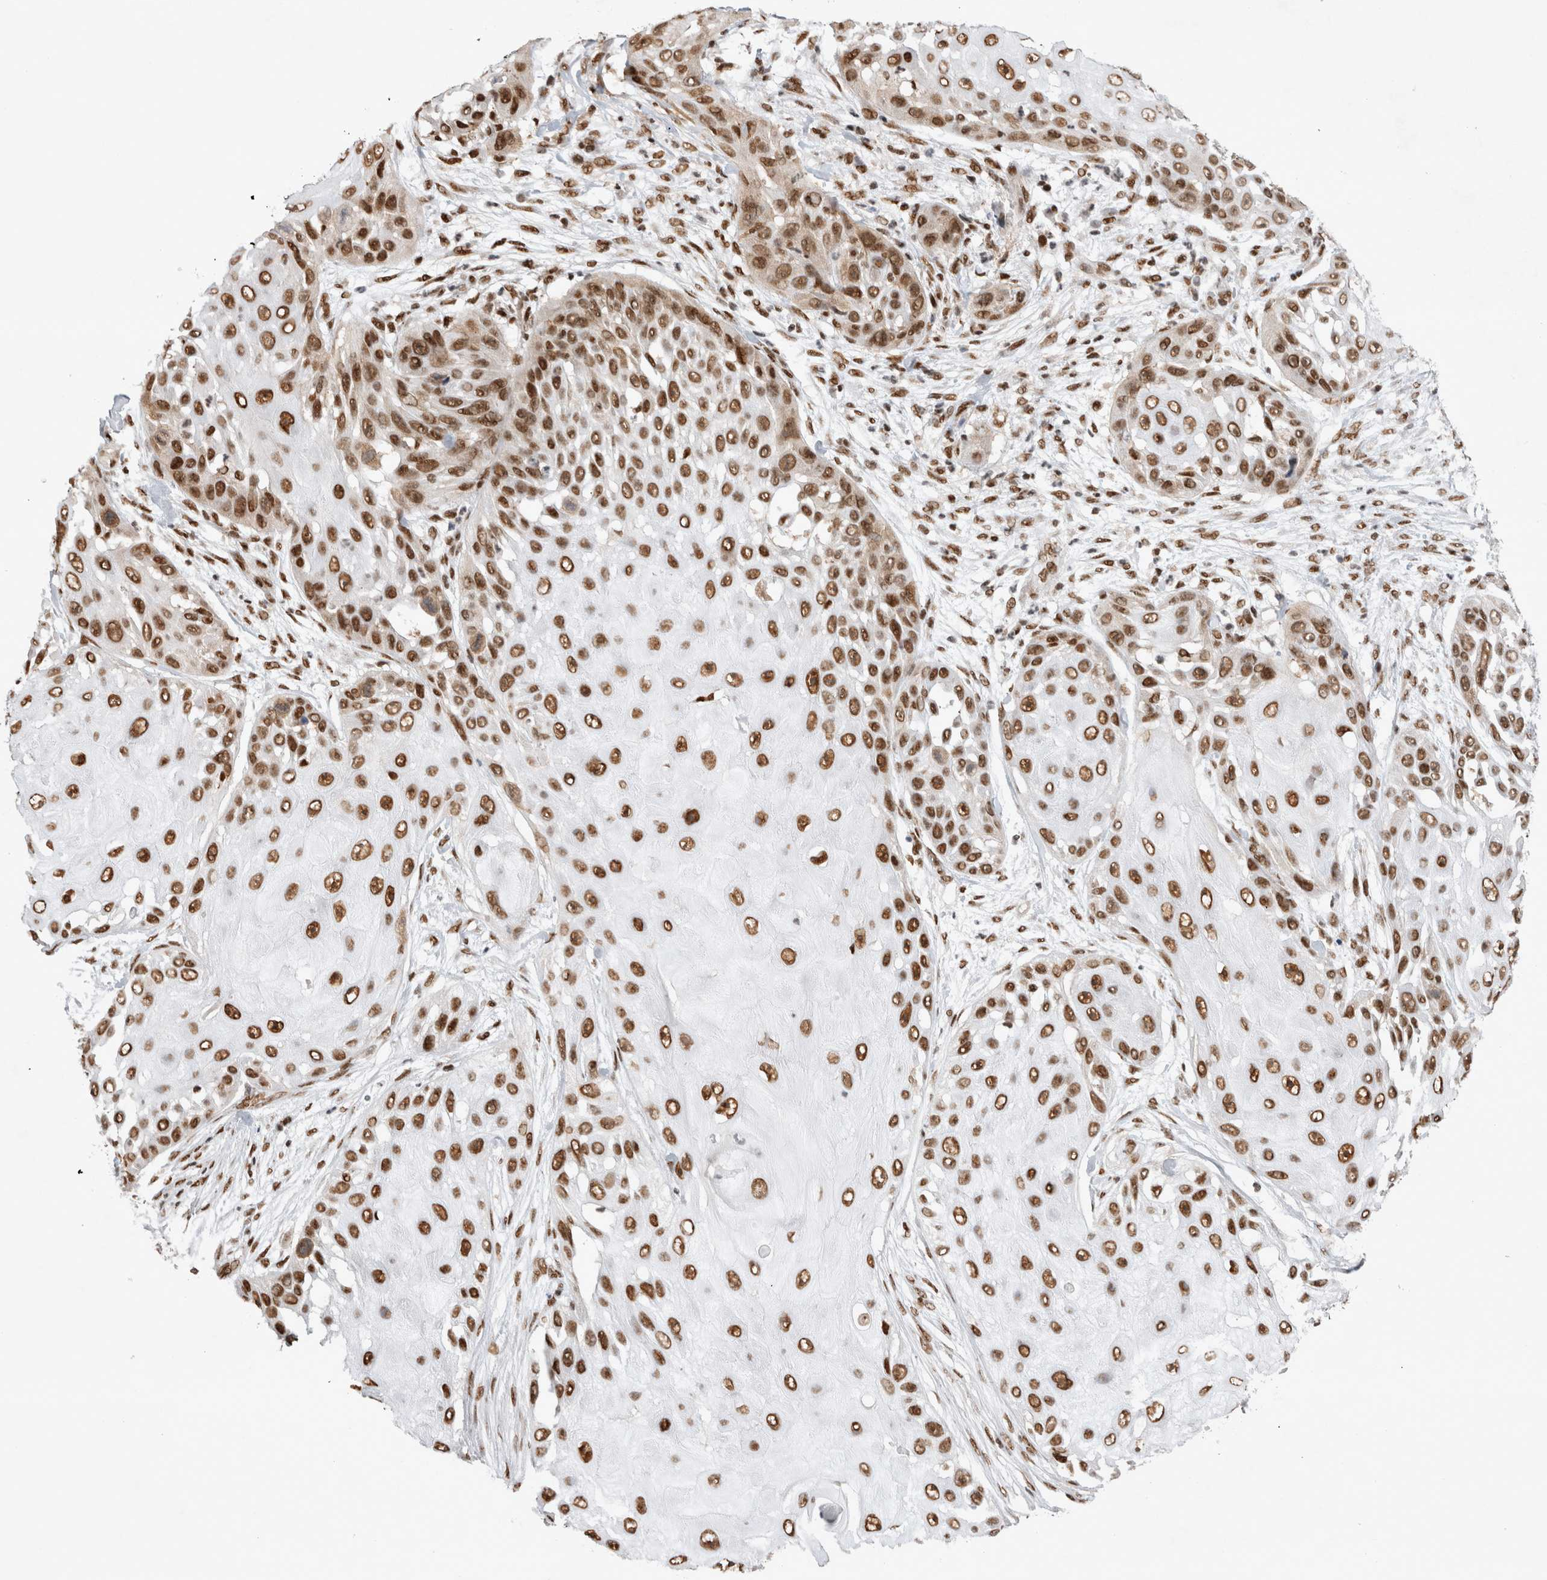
{"staining": {"intensity": "strong", "quantity": ">75%", "location": "nuclear"}, "tissue": "skin cancer", "cell_type": "Tumor cells", "image_type": "cancer", "snomed": [{"axis": "morphology", "description": "Squamous cell carcinoma, NOS"}, {"axis": "topography", "description": "Skin"}], "caption": "The photomicrograph exhibits immunohistochemical staining of skin squamous cell carcinoma. There is strong nuclear expression is present in approximately >75% of tumor cells. Nuclei are stained in blue.", "gene": "EYA2", "patient": {"sex": "female", "age": 44}}